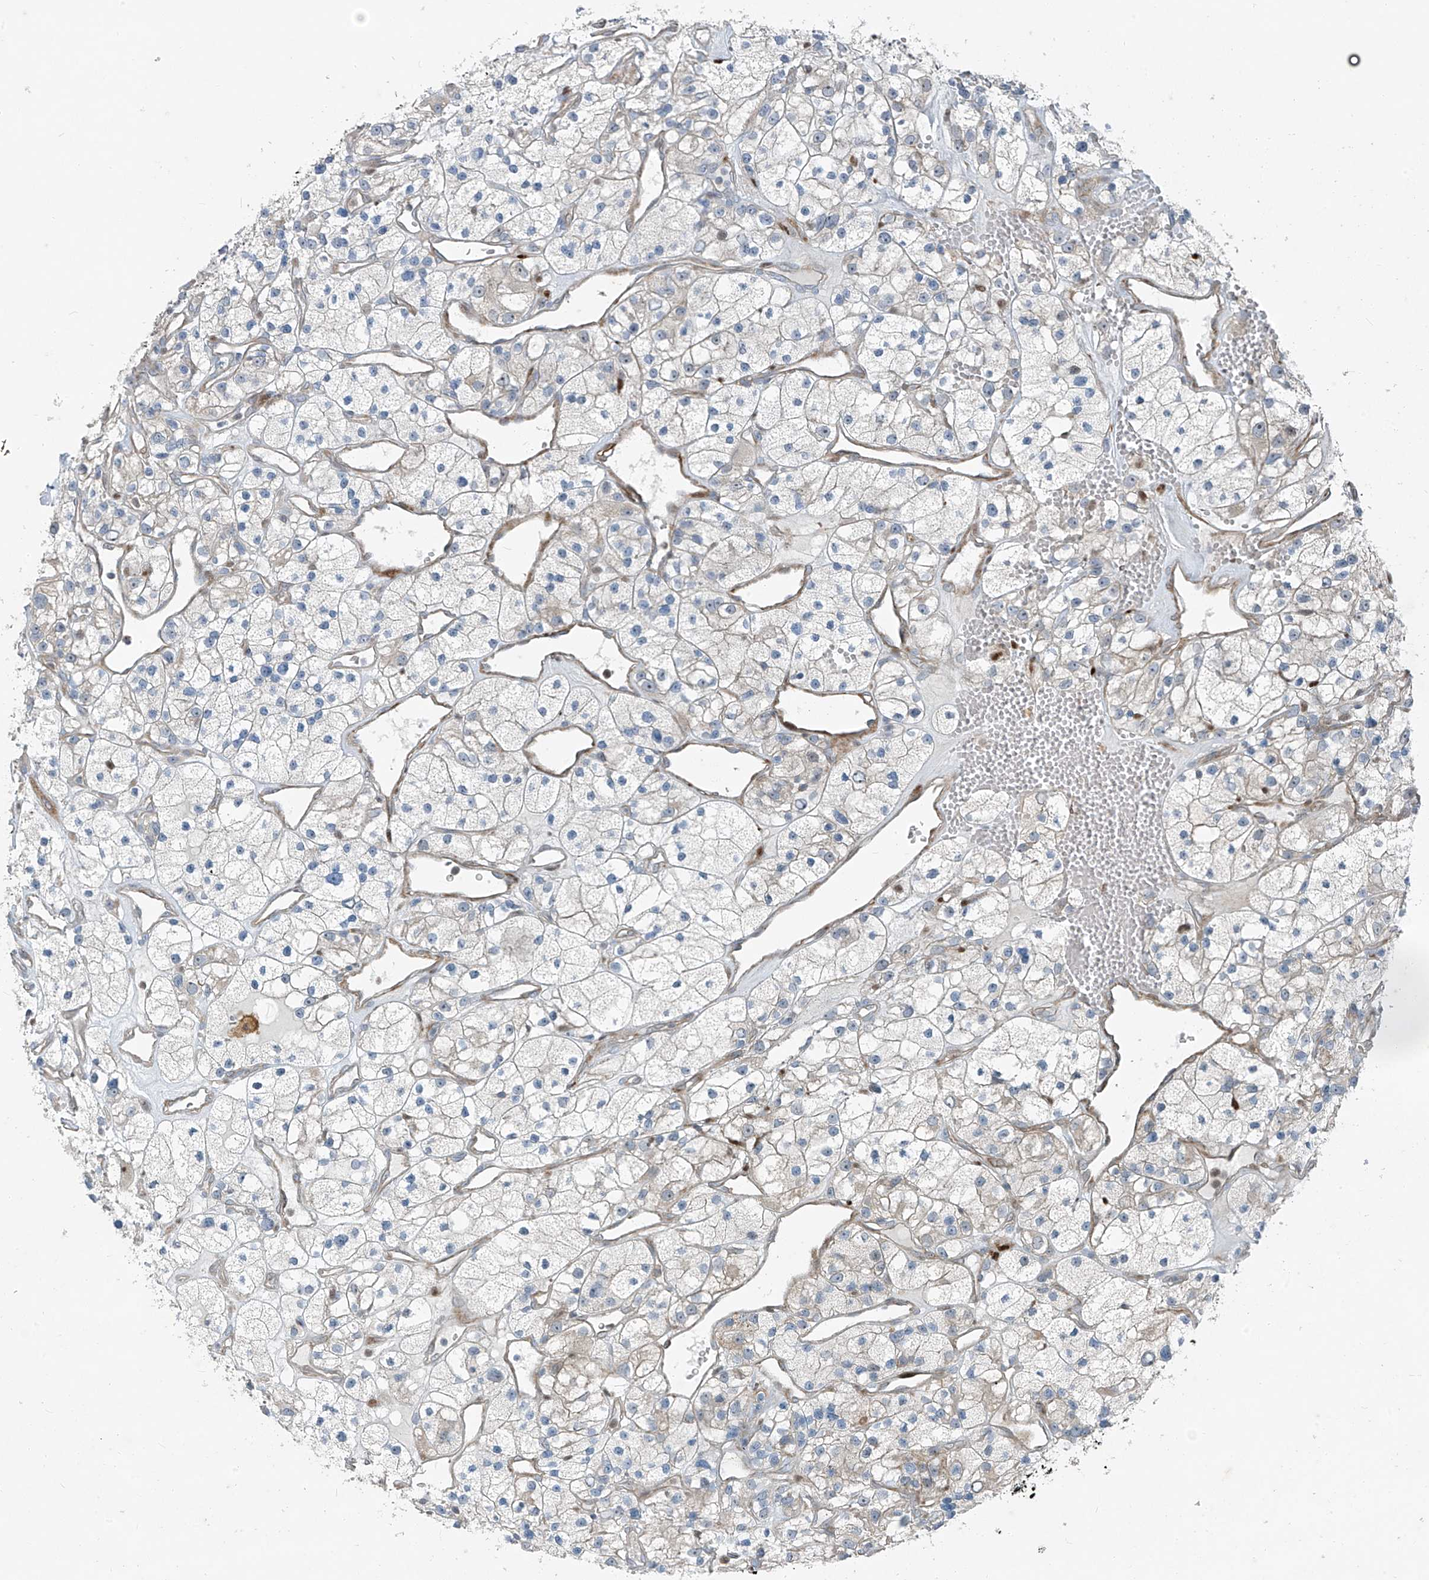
{"staining": {"intensity": "negative", "quantity": "none", "location": "none"}, "tissue": "renal cancer", "cell_type": "Tumor cells", "image_type": "cancer", "snomed": [{"axis": "morphology", "description": "Adenocarcinoma, NOS"}, {"axis": "topography", "description": "Kidney"}], "caption": "Immunohistochemistry (IHC) photomicrograph of renal adenocarcinoma stained for a protein (brown), which displays no positivity in tumor cells.", "gene": "PPCS", "patient": {"sex": "female", "age": 57}}